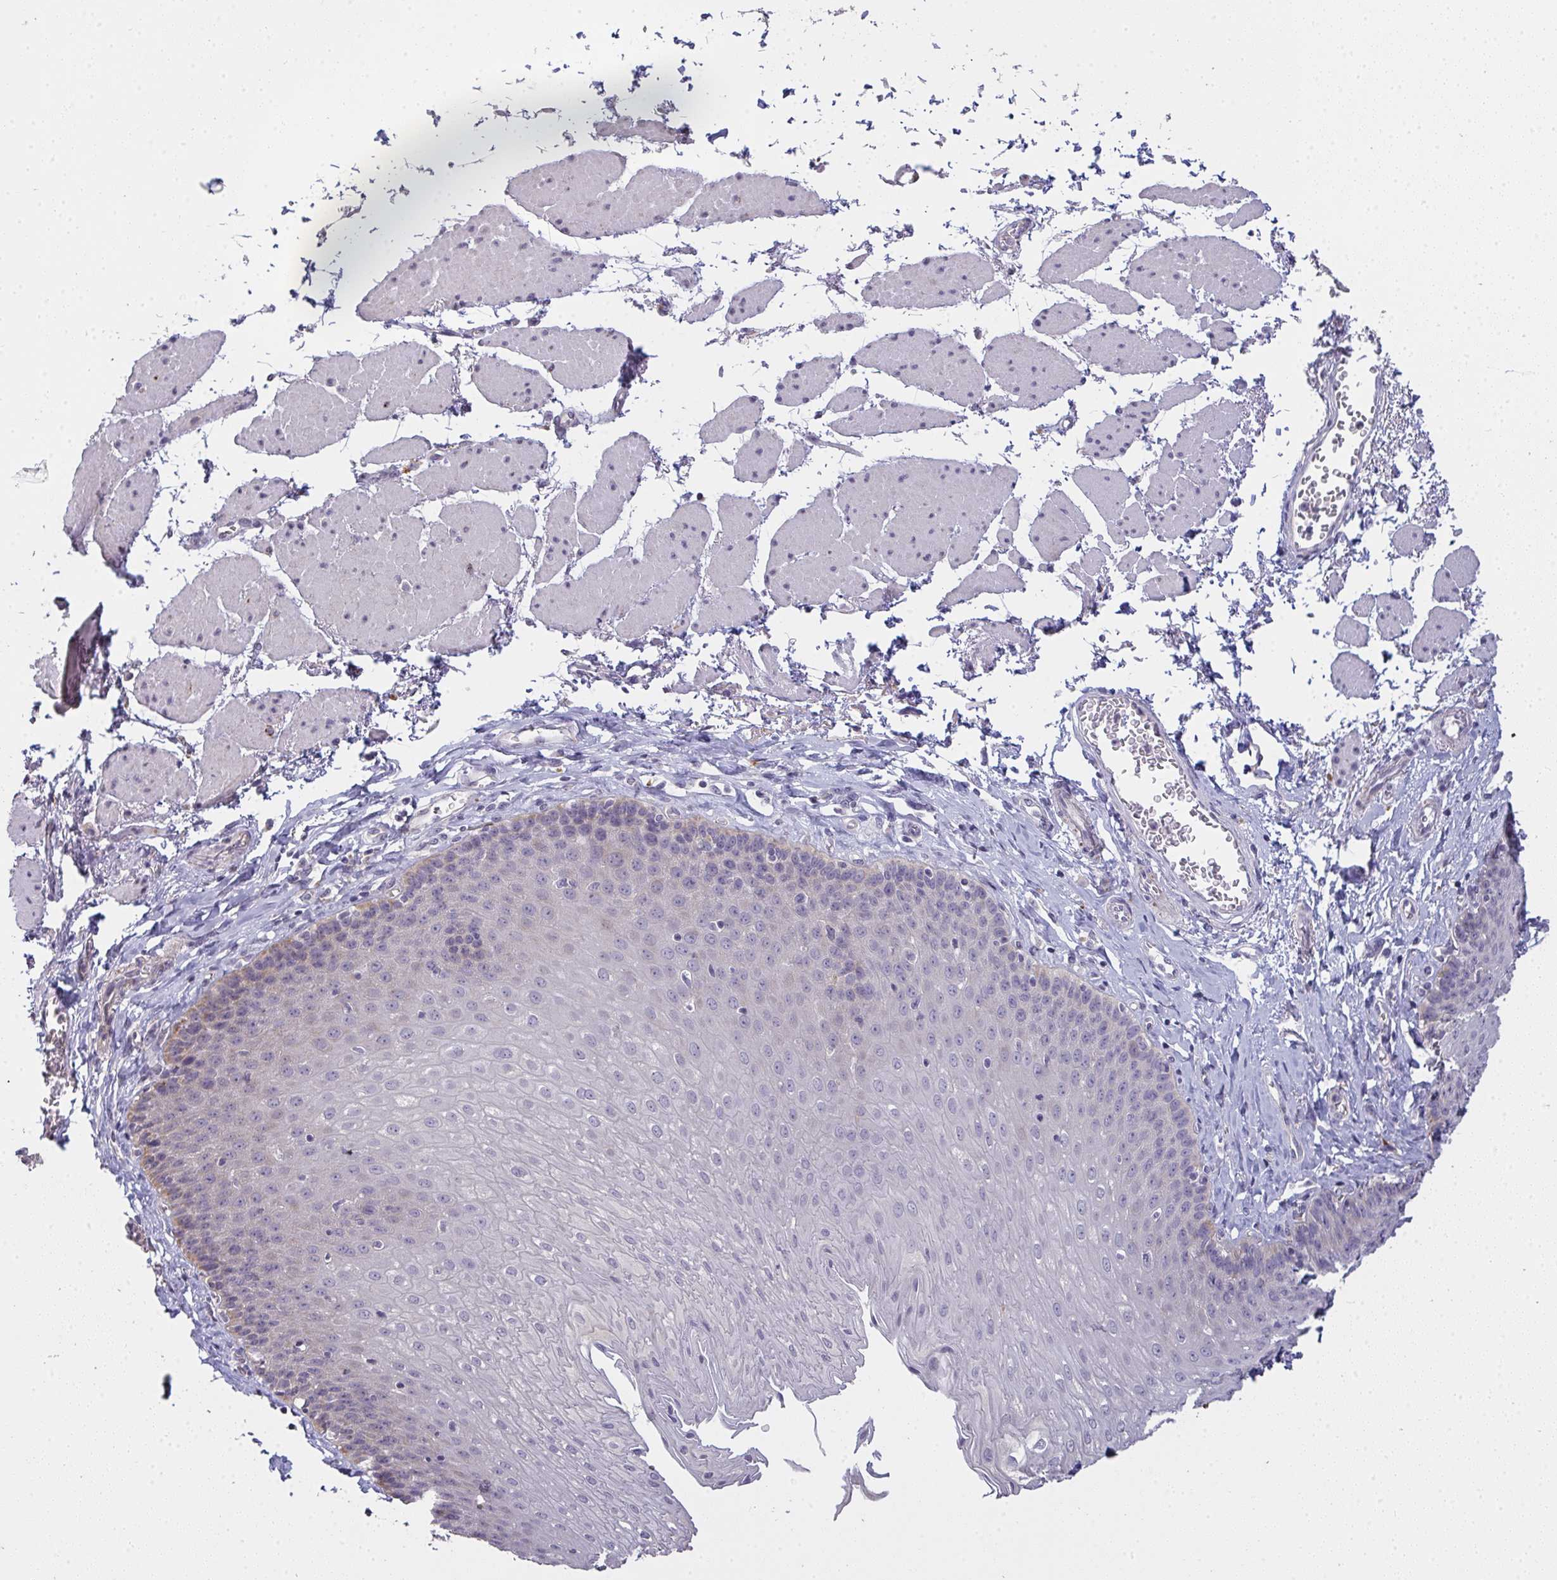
{"staining": {"intensity": "weak", "quantity": "<25%", "location": "cytoplasmic/membranous"}, "tissue": "esophagus", "cell_type": "Squamous epithelial cells", "image_type": "normal", "snomed": [{"axis": "morphology", "description": "Normal tissue, NOS"}, {"axis": "topography", "description": "Esophagus"}], "caption": "Esophagus stained for a protein using immunohistochemistry (IHC) displays no positivity squamous epithelial cells.", "gene": "TMEM219", "patient": {"sex": "female", "age": 81}}